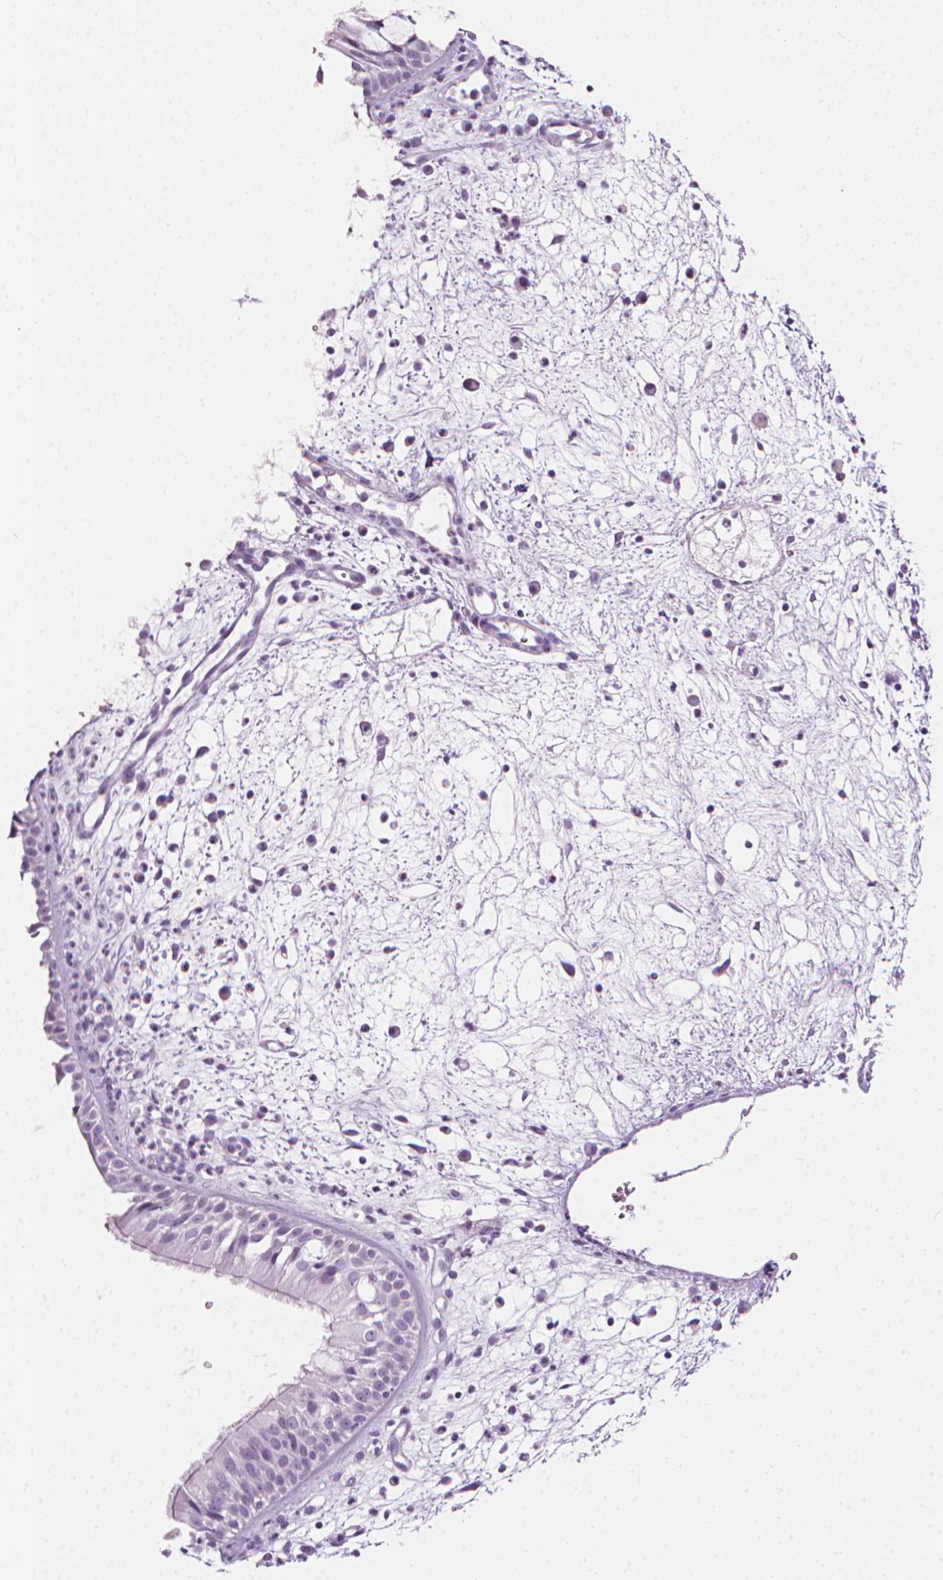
{"staining": {"intensity": "negative", "quantity": "none", "location": "none"}, "tissue": "nasopharynx", "cell_type": "Respiratory epithelial cells", "image_type": "normal", "snomed": [{"axis": "morphology", "description": "Normal tissue, NOS"}, {"axis": "topography", "description": "Nasopharynx"}], "caption": "Immunohistochemistry histopathology image of unremarkable nasopharynx: human nasopharynx stained with DAB (3,3'-diaminobenzidine) reveals no significant protein staining in respiratory epithelial cells. The staining is performed using DAB brown chromogen with nuclei counter-stained in using hematoxylin.", "gene": "SCG3", "patient": {"sex": "male", "age": 65}}